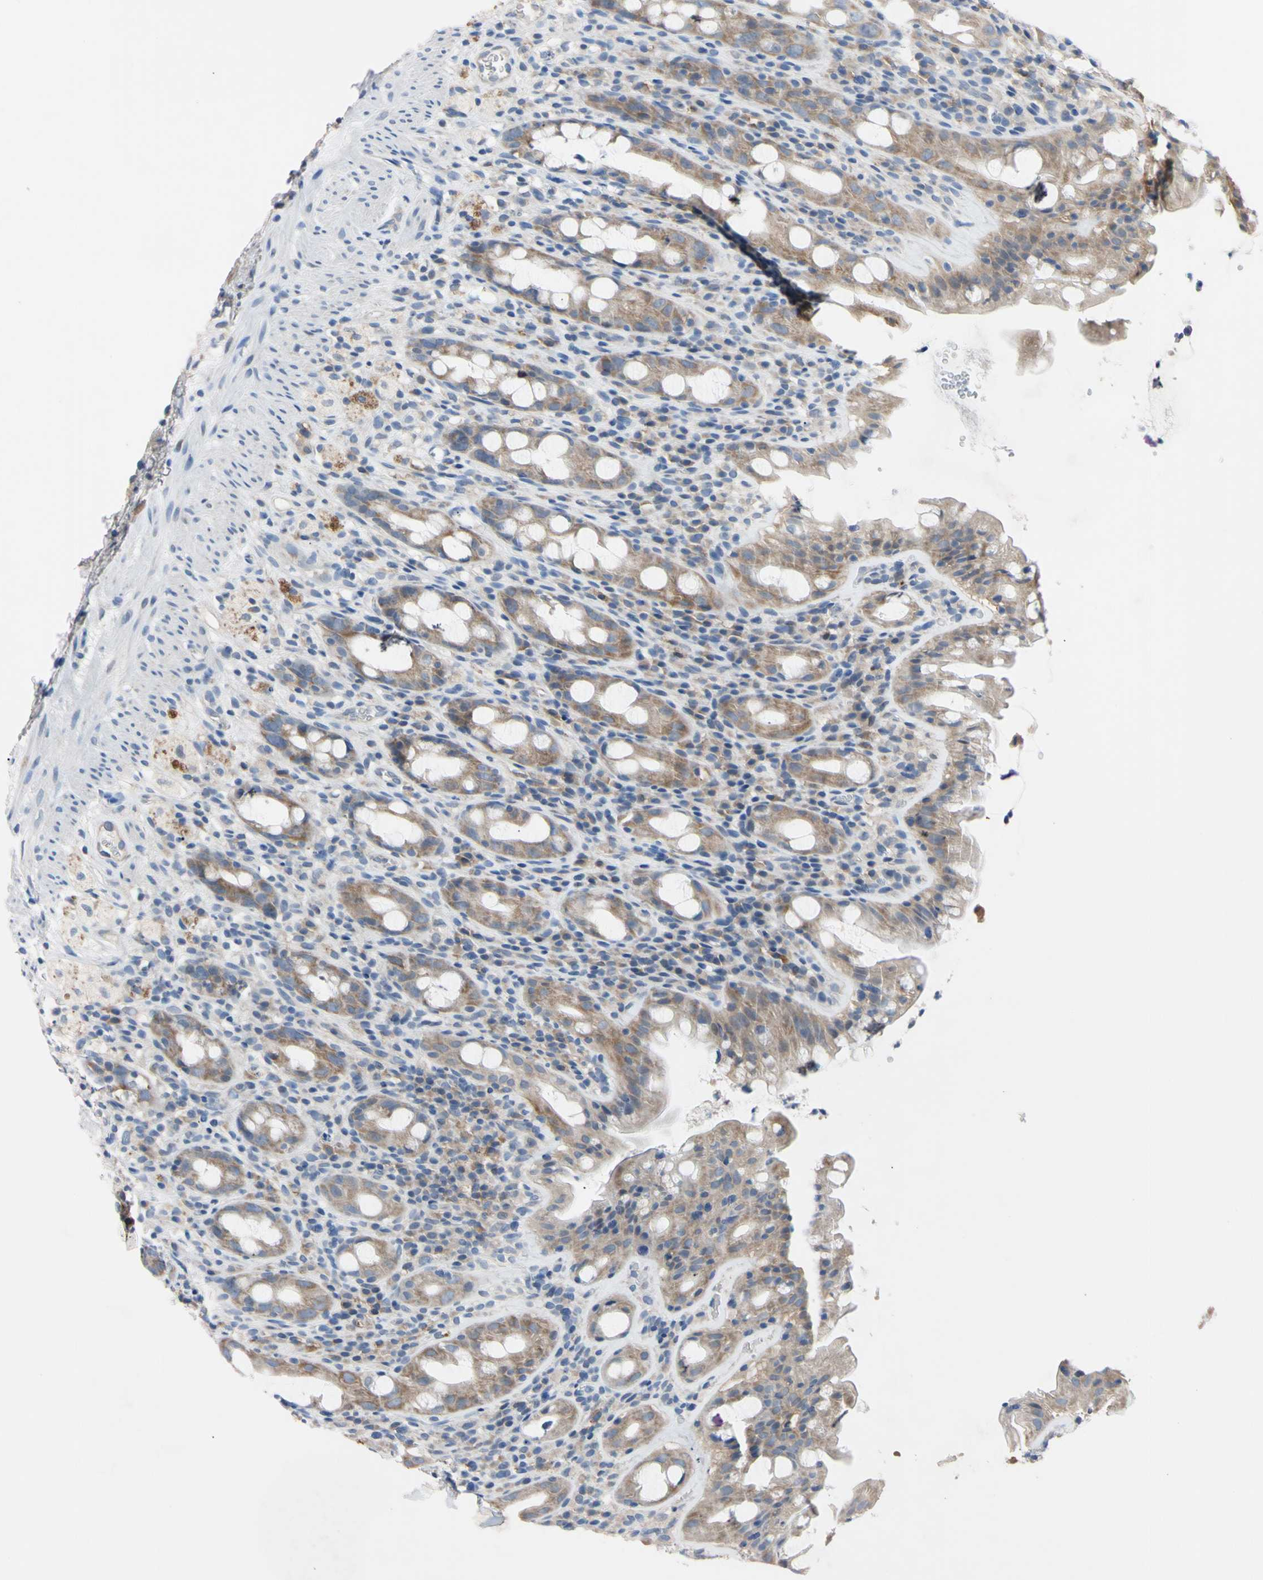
{"staining": {"intensity": "moderate", "quantity": ">75%", "location": "cytoplasmic/membranous"}, "tissue": "rectum", "cell_type": "Glandular cells", "image_type": "normal", "snomed": [{"axis": "morphology", "description": "Normal tissue, NOS"}, {"axis": "topography", "description": "Rectum"}], "caption": "Protein staining of normal rectum demonstrates moderate cytoplasmic/membranous staining in about >75% of glandular cells. (brown staining indicates protein expression, while blue staining denotes nuclei).", "gene": "PNKD", "patient": {"sex": "male", "age": 44}}